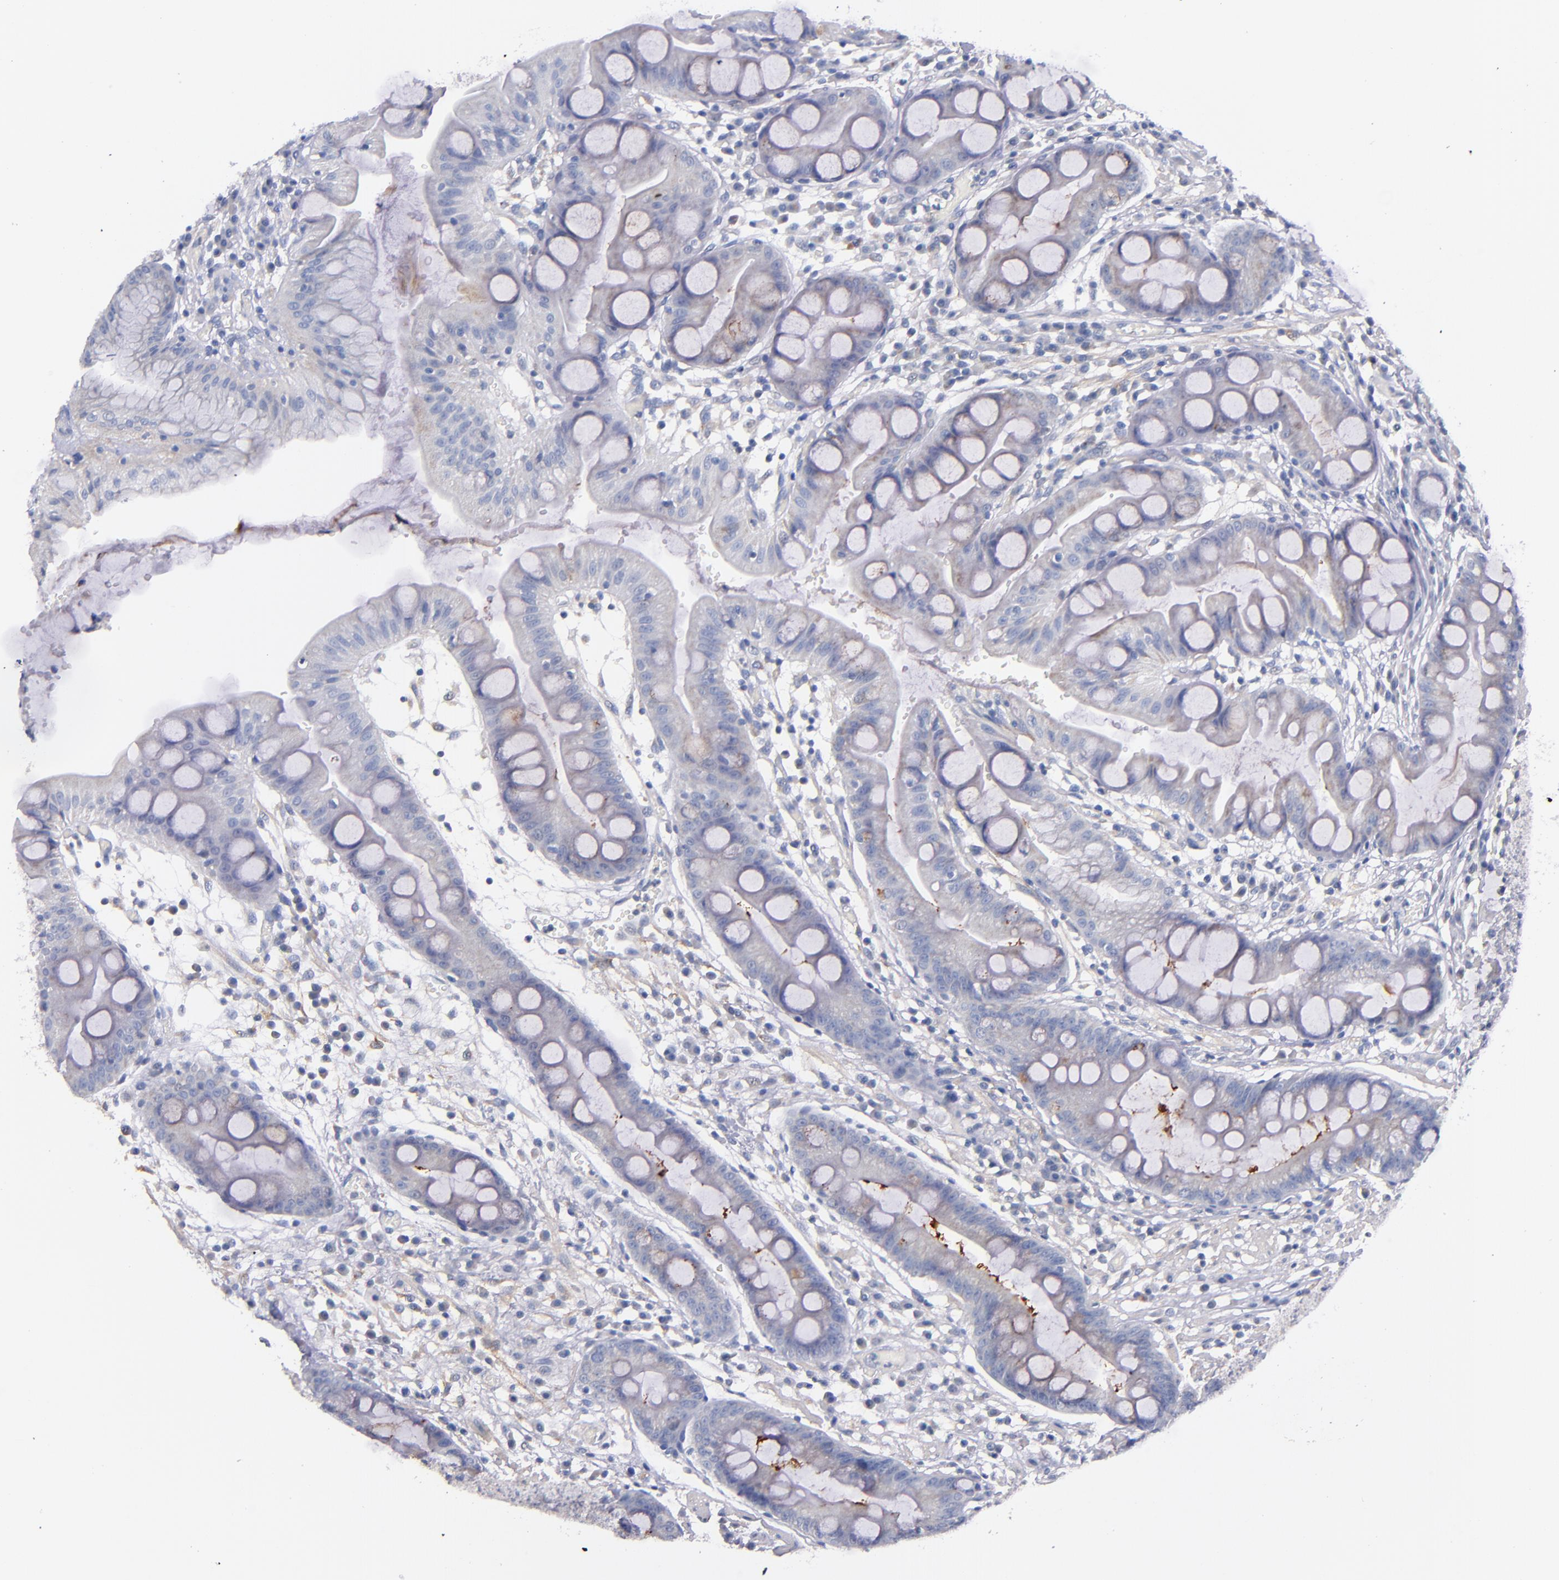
{"staining": {"intensity": "negative", "quantity": "none", "location": "none"}, "tissue": "stomach", "cell_type": "Glandular cells", "image_type": "normal", "snomed": [{"axis": "morphology", "description": "Normal tissue, NOS"}, {"axis": "morphology", "description": "Inflammation, NOS"}, {"axis": "topography", "description": "Stomach, lower"}], "caption": "A histopathology image of human stomach is negative for staining in glandular cells. (Brightfield microscopy of DAB immunohistochemistry at high magnification).", "gene": "CNTNAP2", "patient": {"sex": "male", "age": 59}}